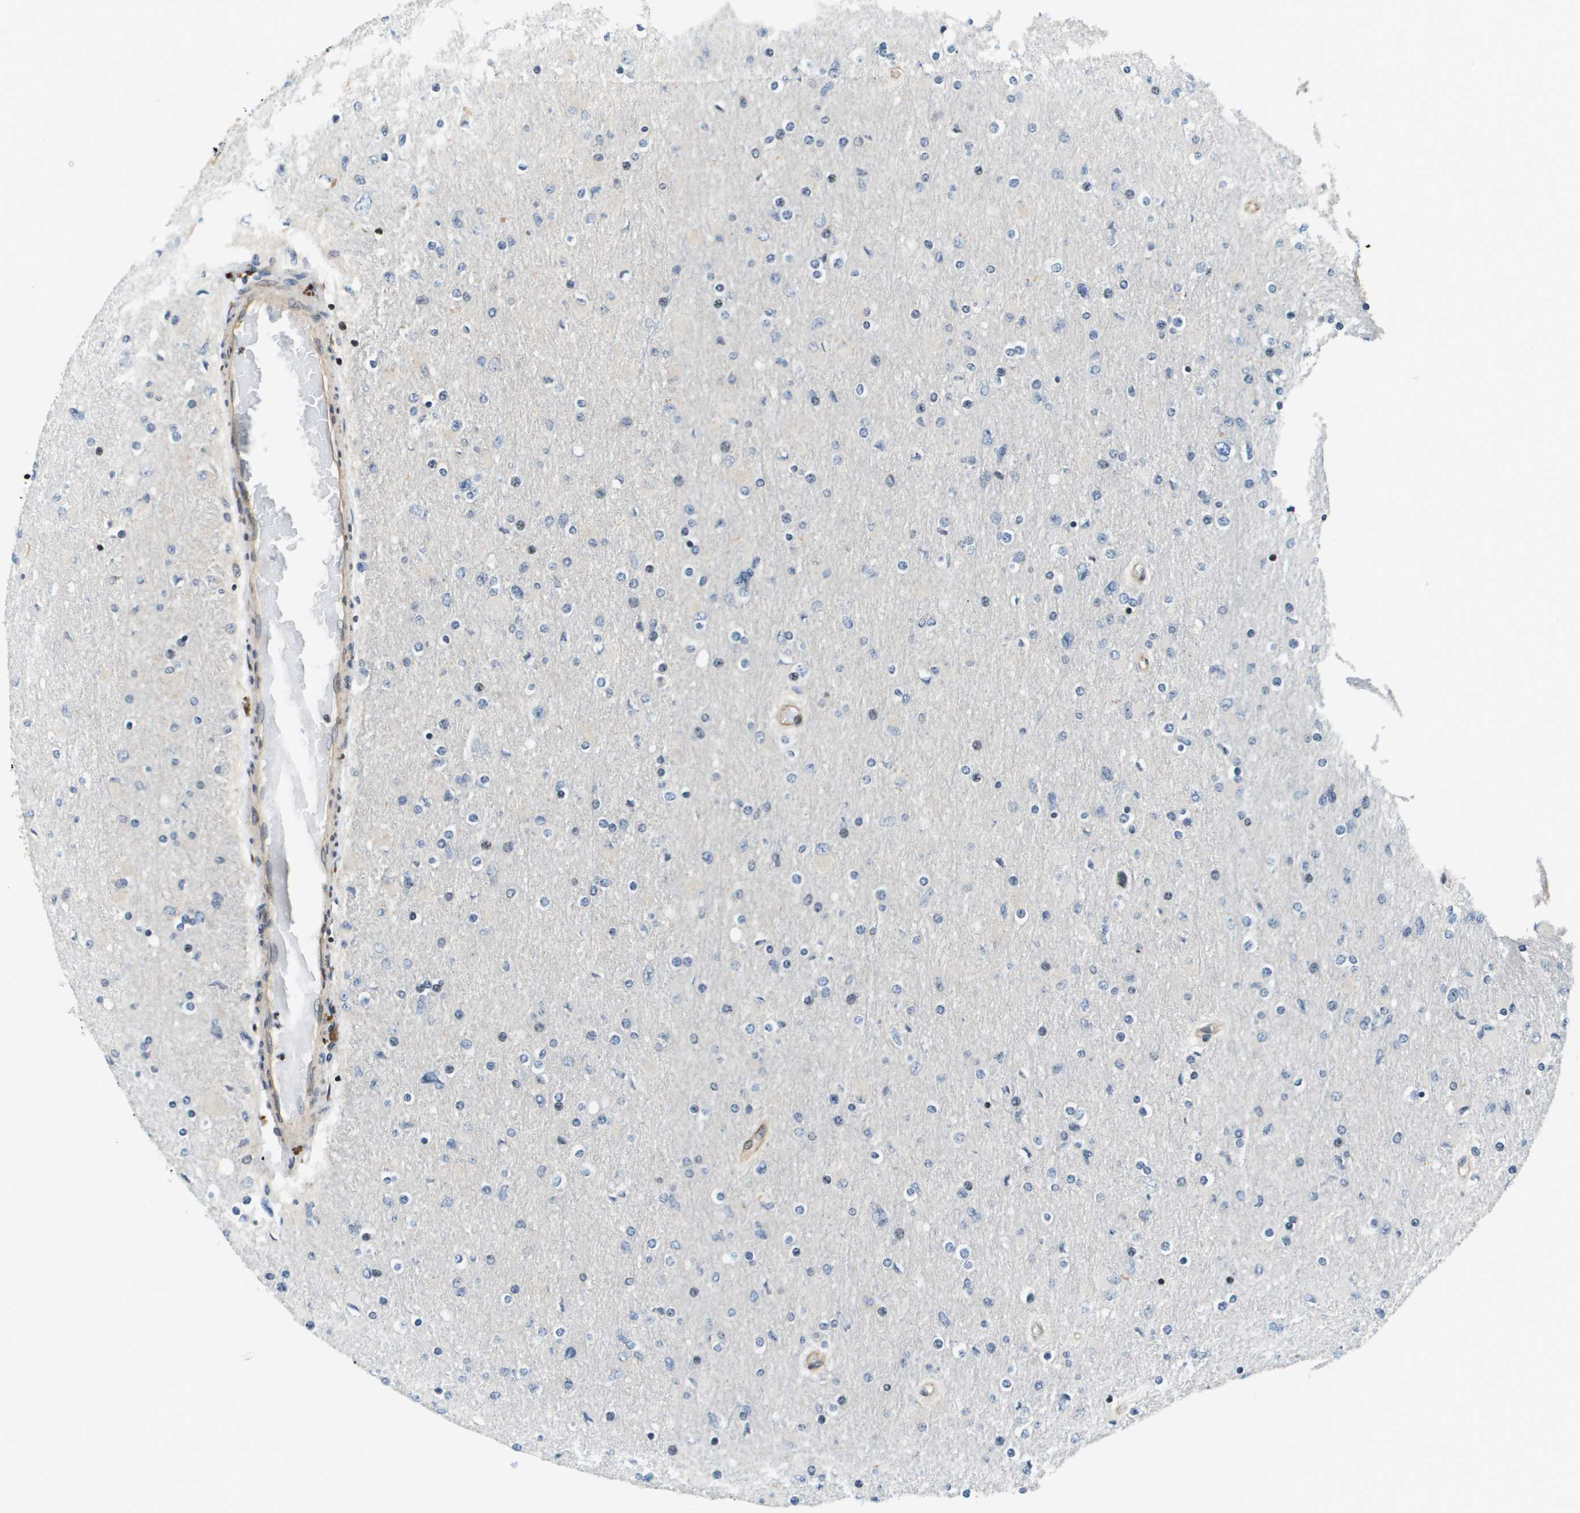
{"staining": {"intensity": "negative", "quantity": "none", "location": "none"}, "tissue": "glioma", "cell_type": "Tumor cells", "image_type": "cancer", "snomed": [{"axis": "morphology", "description": "Glioma, malignant, High grade"}, {"axis": "topography", "description": "Cerebral cortex"}], "caption": "Immunohistochemistry of human glioma exhibits no expression in tumor cells. Brightfield microscopy of IHC stained with DAB (3,3'-diaminobenzidine) (brown) and hematoxylin (blue), captured at high magnification.", "gene": "ESYT1", "patient": {"sex": "female", "age": 36}}